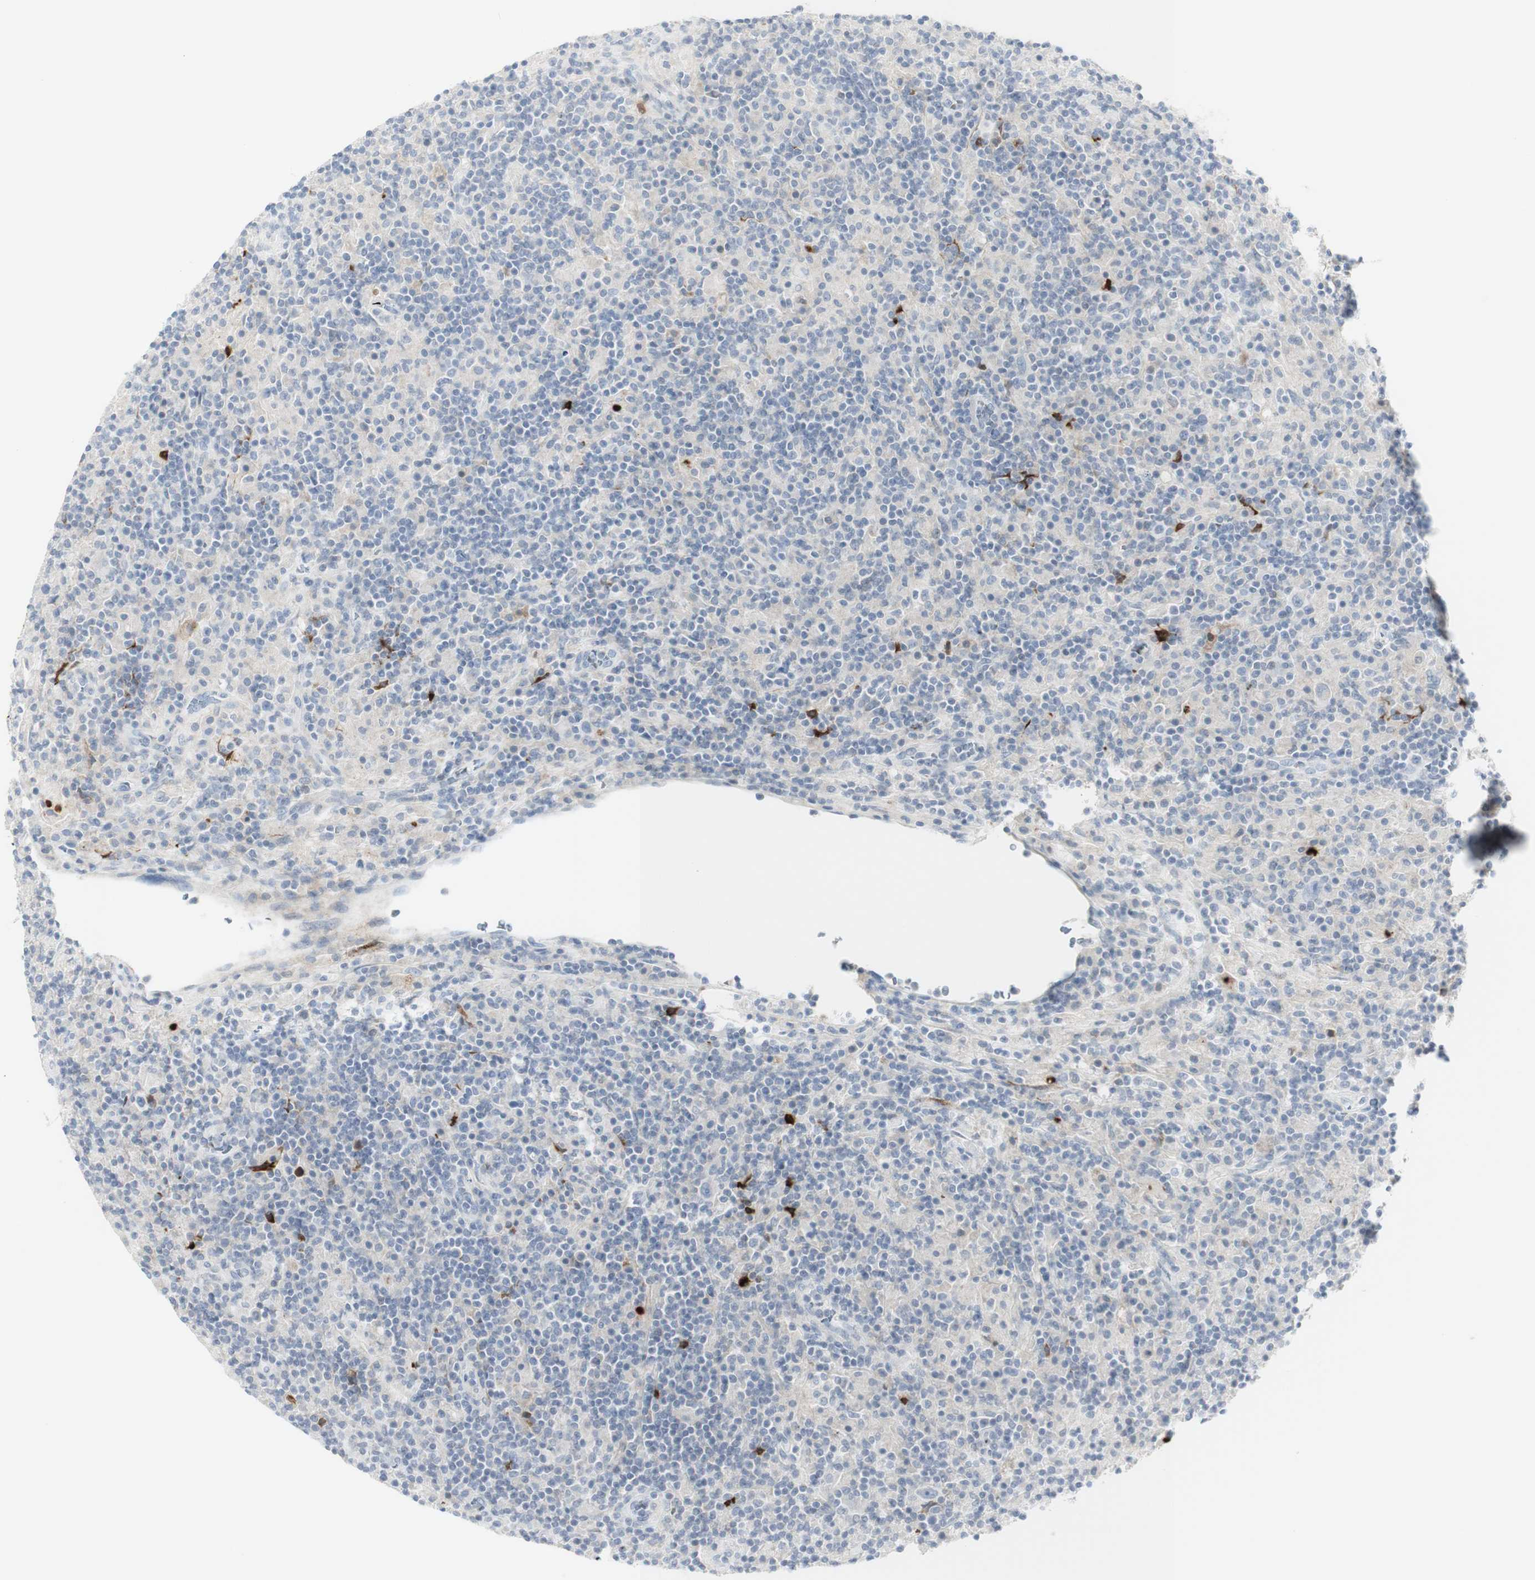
{"staining": {"intensity": "negative", "quantity": "none", "location": "none"}, "tissue": "lymphoma", "cell_type": "Tumor cells", "image_type": "cancer", "snomed": [{"axis": "morphology", "description": "Hodgkin's disease, NOS"}, {"axis": "topography", "description": "Lymph node"}], "caption": "Lymphoma stained for a protein using immunohistochemistry (IHC) displays no expression tumor cells.", "gene": "MDK", "patient": {"sex": "male", "age": 70}}